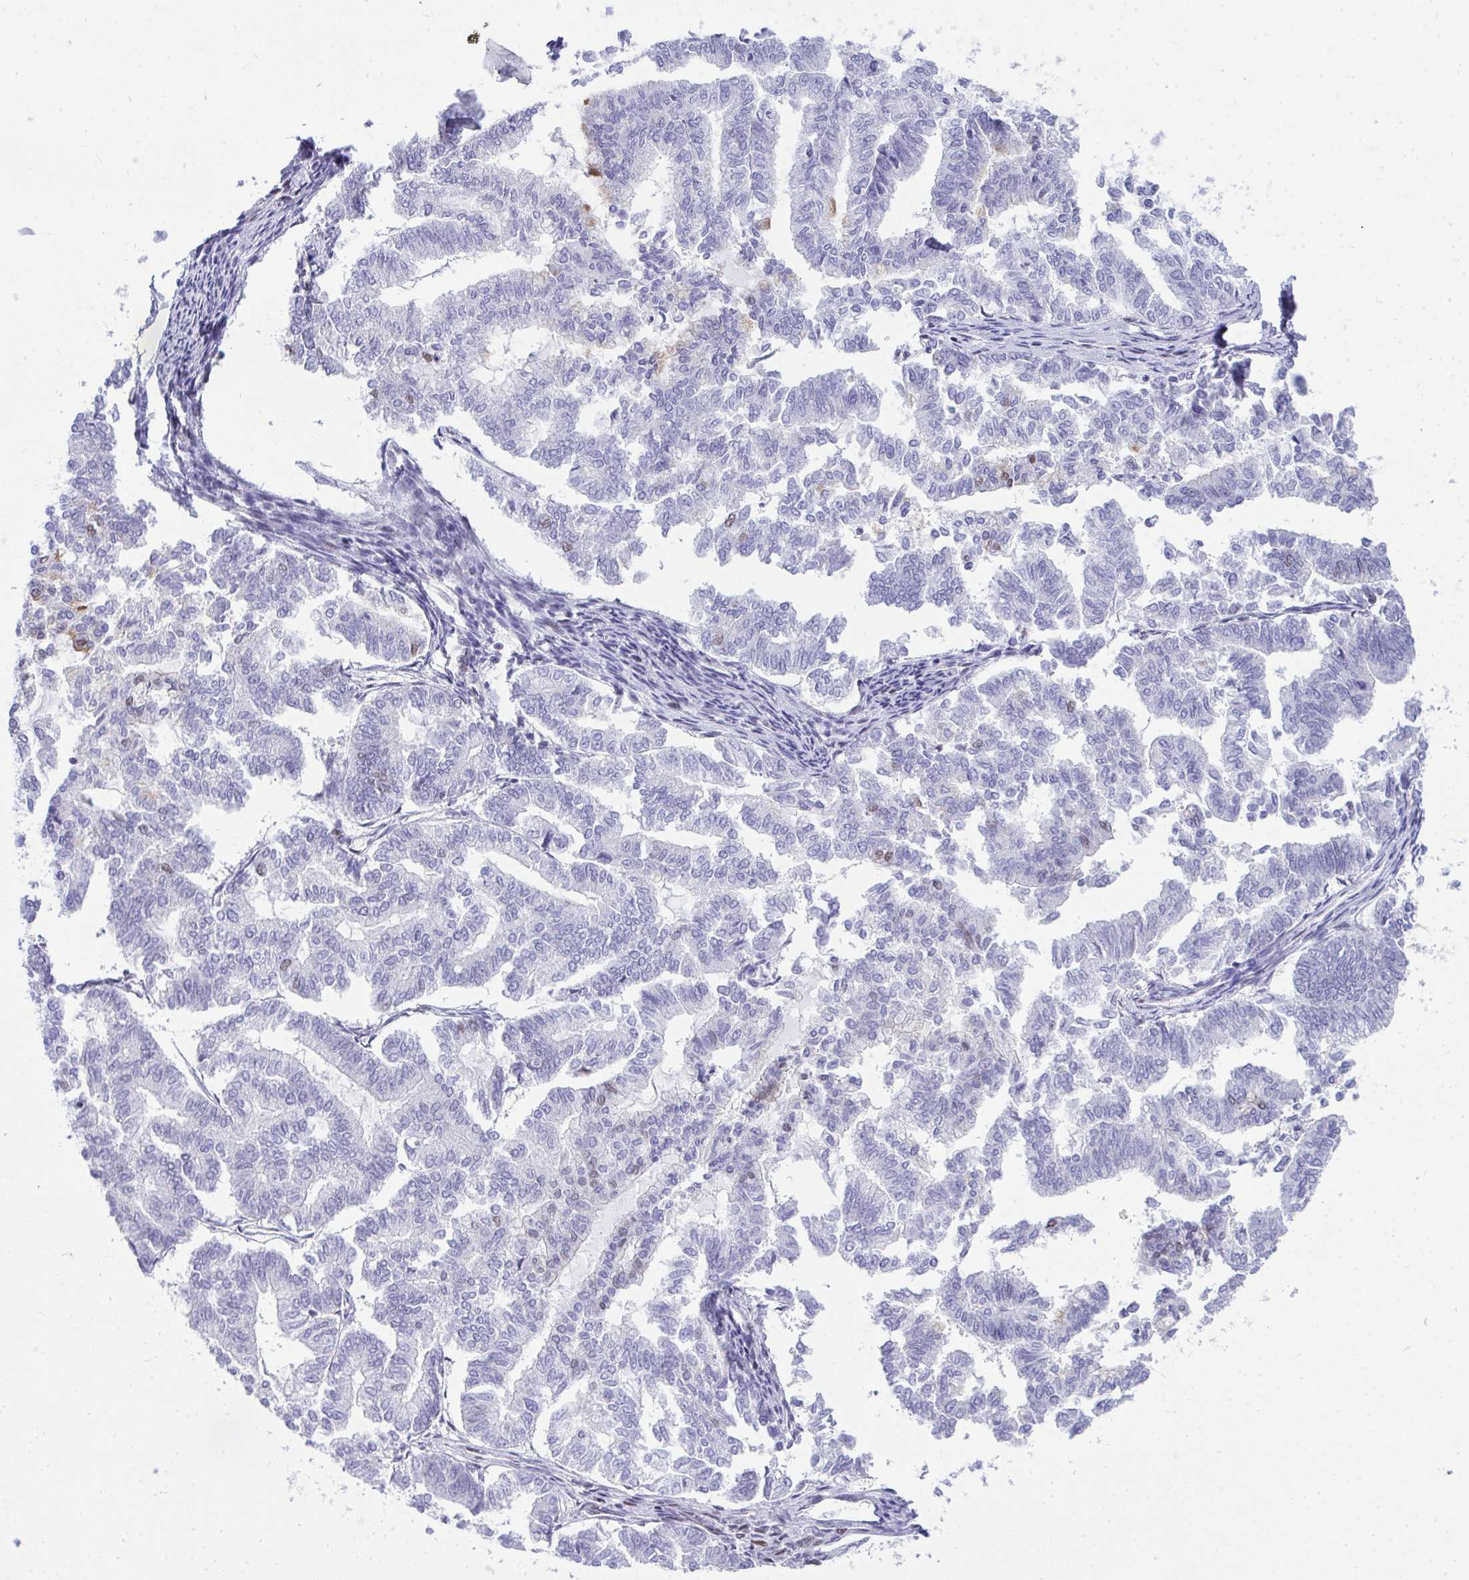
{"staining": {"intensity": "weak", "quantity": "<25%", "location": "nuclear"}, "tissue": "endometrial cancer", "cell_type": "Tumor cells", "image_type": "cancer", "snomed": [{"axis": "morphology", "description": "Adenocarcinoma, NOS"}, {"axis": "topography", "description": "Endometrium"}], "caption": "Immunohistochemistry micrograph of neoplastic tissue: human endometrial cancer stained with DAB reveals no significant protein expression in tumor cells.", "gene": "GLDN", "patient": {"sex": "female", "age": 79}}